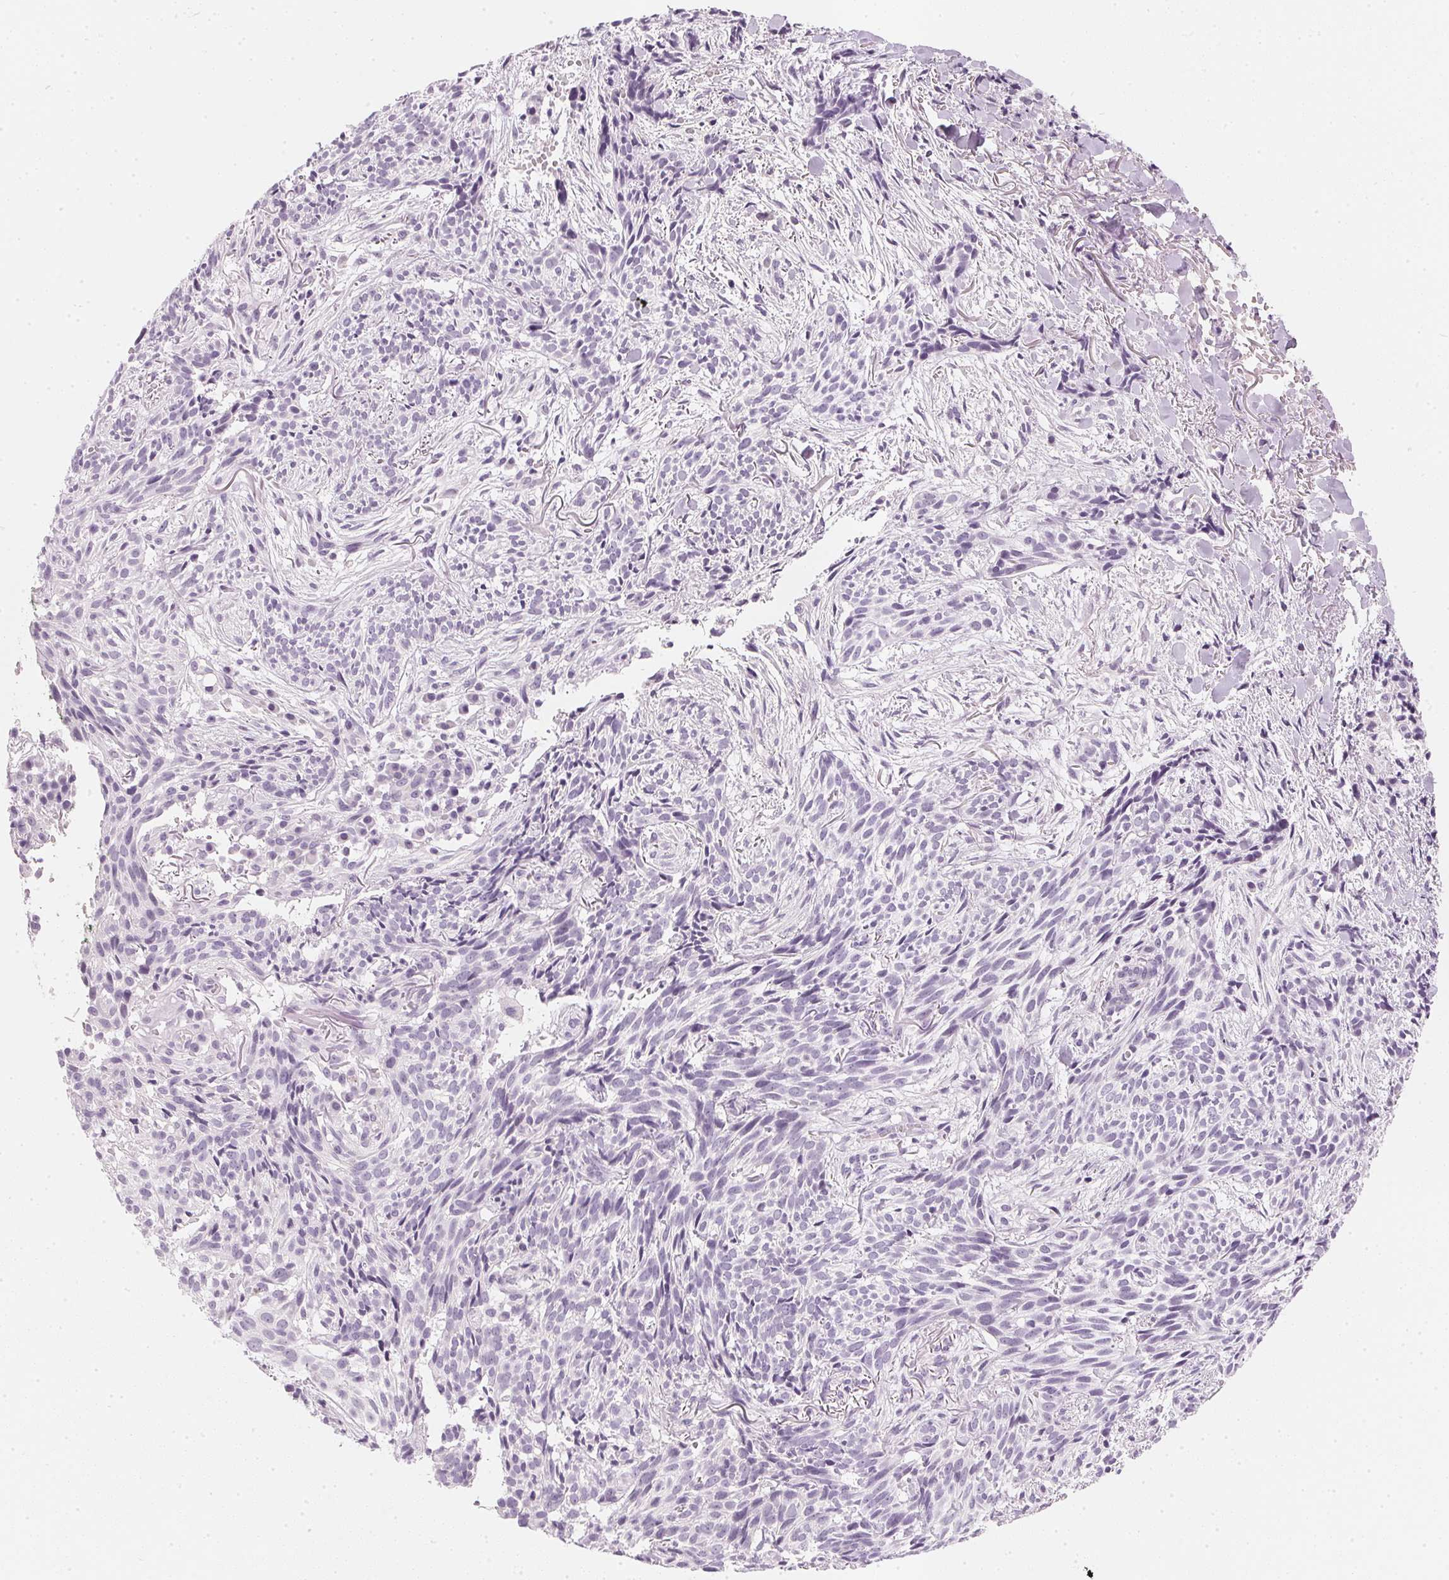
{"staining": {"intensity": "negative", "quantity": "none", "location": "none"}, "tissue": "skin cancer", "cell_type": "Tumor cells", "image_type": "cancer", "snomed": [{"axis": "morphology", "description": "Basal cell carcinoma"}, {"axis": "topography", "description": "Skin"}], "caption": "Tumor cells are negative for brown protein staining in skin basal cell carcinoma.", "gene": "CHST4", "patient": {"sex": "male", "age": 71}}